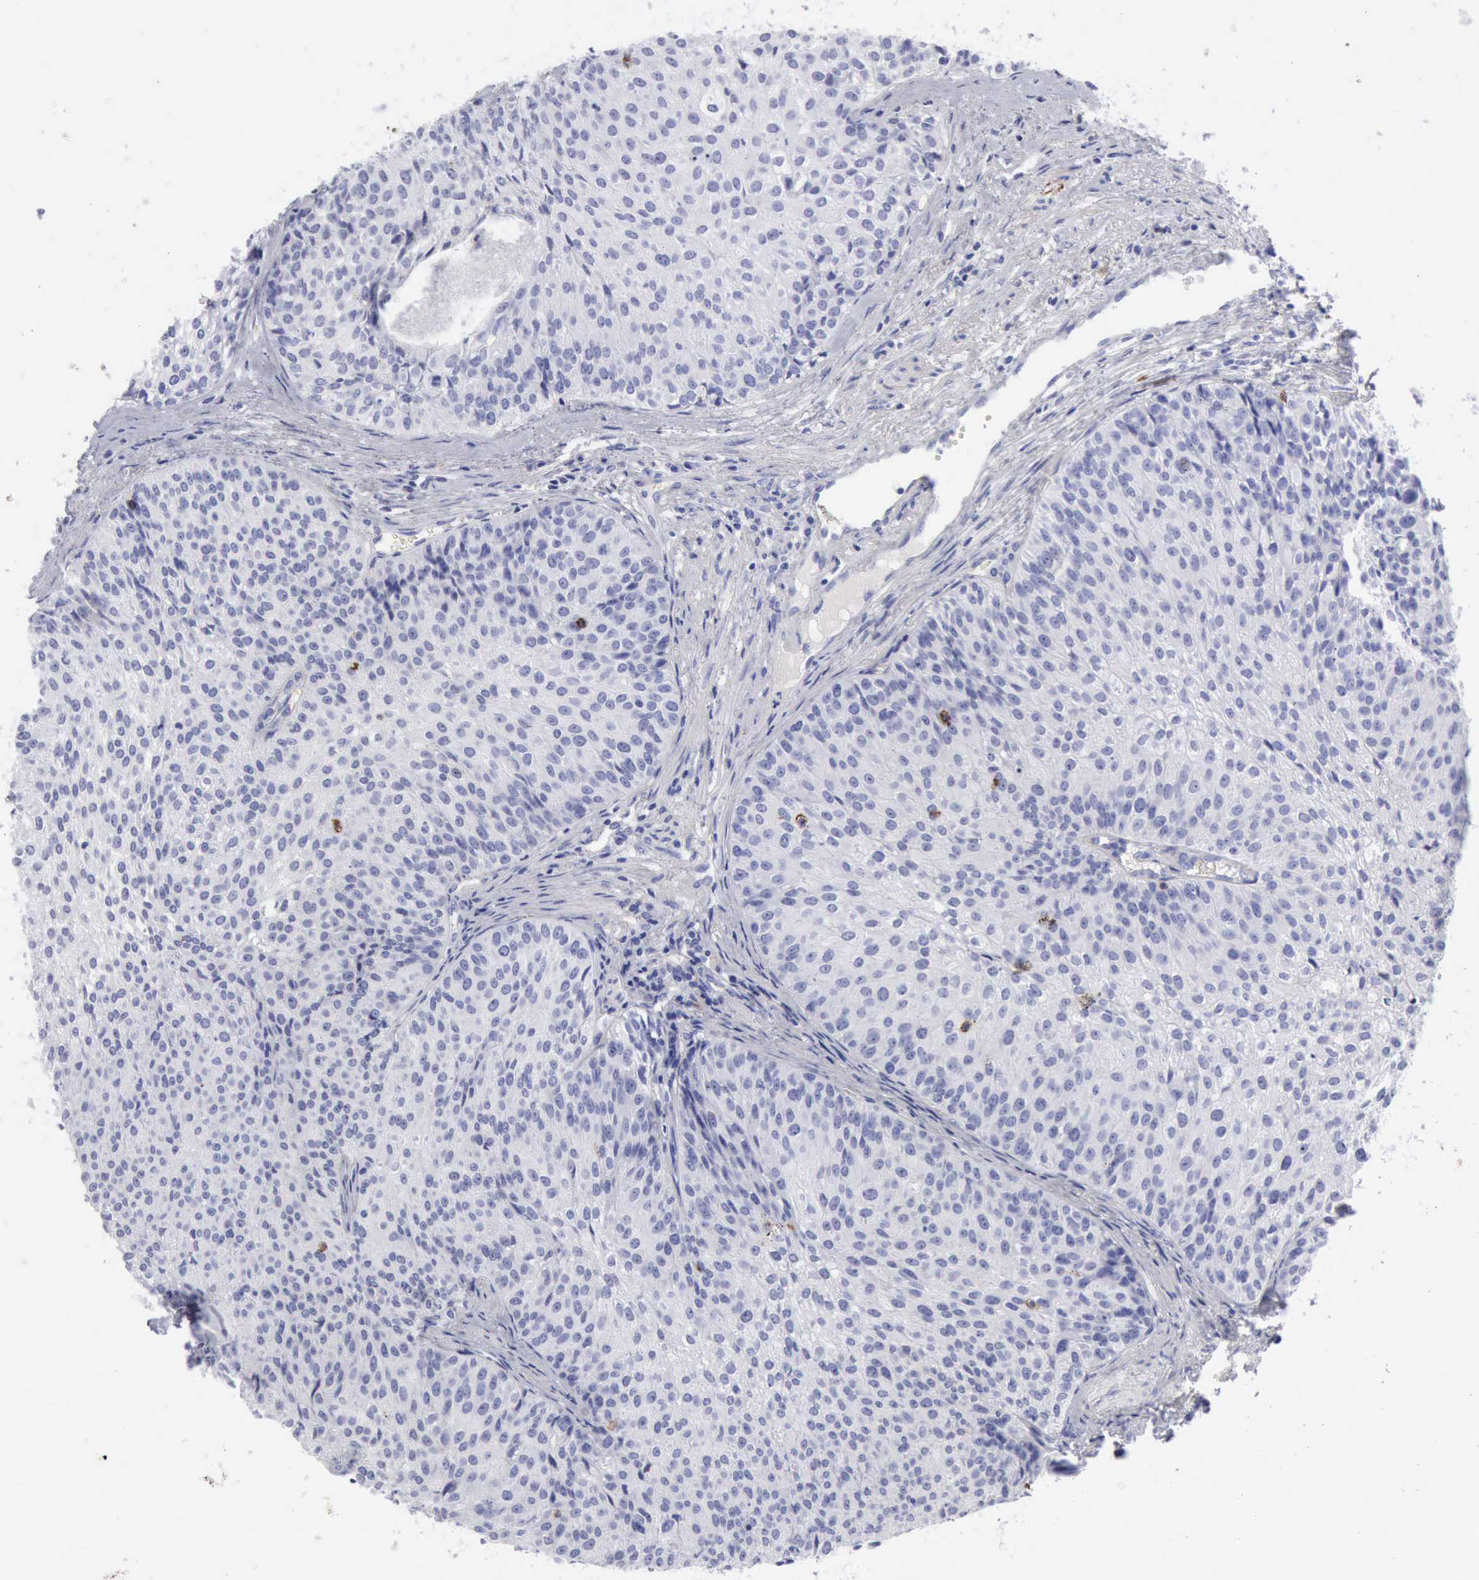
{"staining": {"intensity": "moderate", "quantity": "<25%", "location": "cytoplasmic/membranous"}, "tissue": "urothelial cancer", "cell_type": "Tumor cells", "image_type": "cancer", "snomed": [{"axis": "morphology", "description": "Urothelial carcinoma, Low grade"}, {"axis": "topography", "description": "Urinary bladder"}], "caption": "Brown immunohistochemical staining in human urothelial cancer displays moderate cytoplasmic/membranous staining in approximately <25% of tumor cells.", "gene": "NCAM1", "patient": {"sex": "female", "age": 73}}